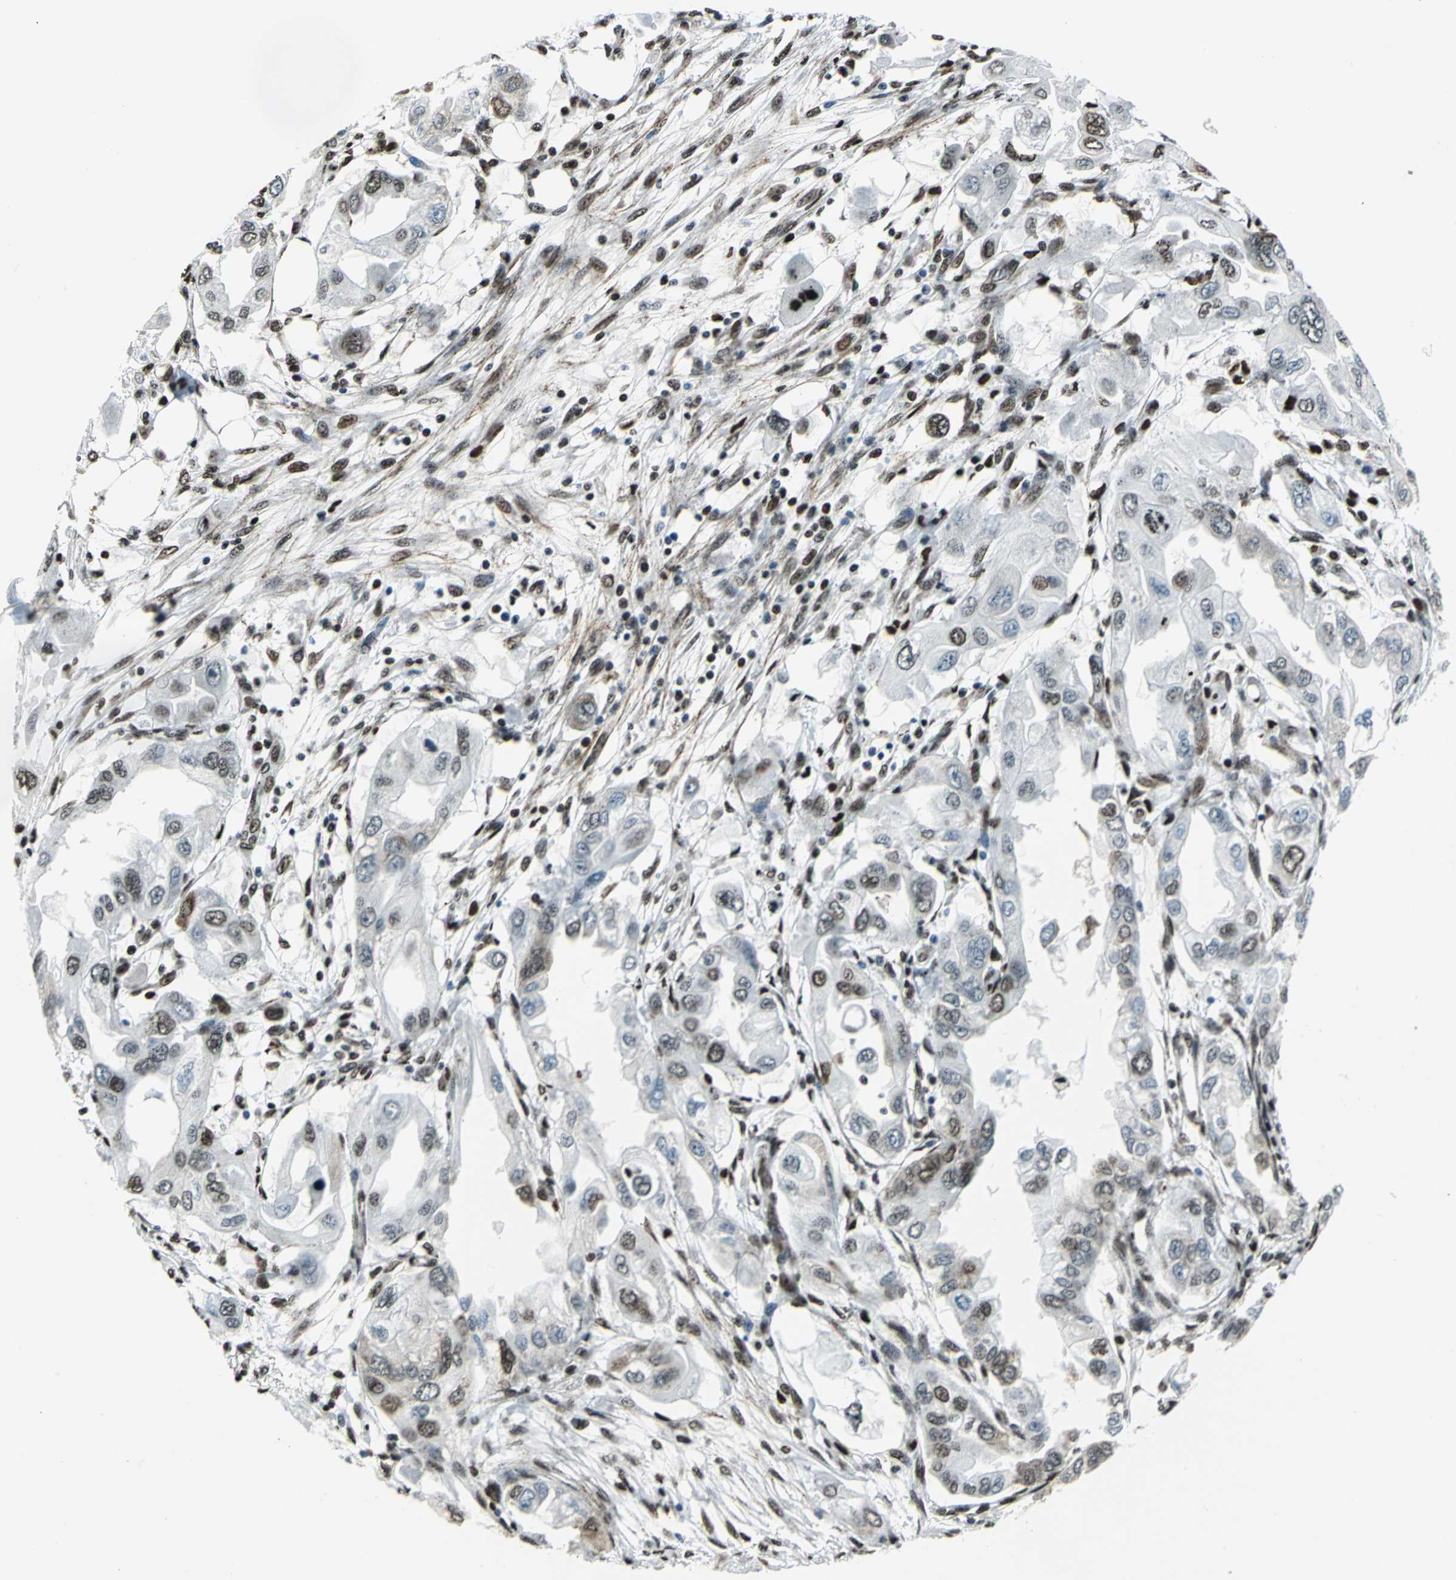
{"staining": {"intensity": "strong", "quantity": "25%-75%", "location": "nuclear"}, "tissue": "endometrial cancer", "cell_type": "Tumor cells", "image_type": "cancer", "snomed": [{"axis": "morphology", "description": "Adenocarcinoma, NOS"}, {"axis": "topography", "description": "Endometrium"}], "caption": "Immunohistochemical staining of human endometrial cancer (adenocarcinoma) reveals high levels of strong nuclear positivity in approximately 25%-75% of tumor cells. (DAB IHC, brown staining for protein, blue staining for nuclei).", "gene": "APEX1", "patient": {"sex": "female", "age": 67}}